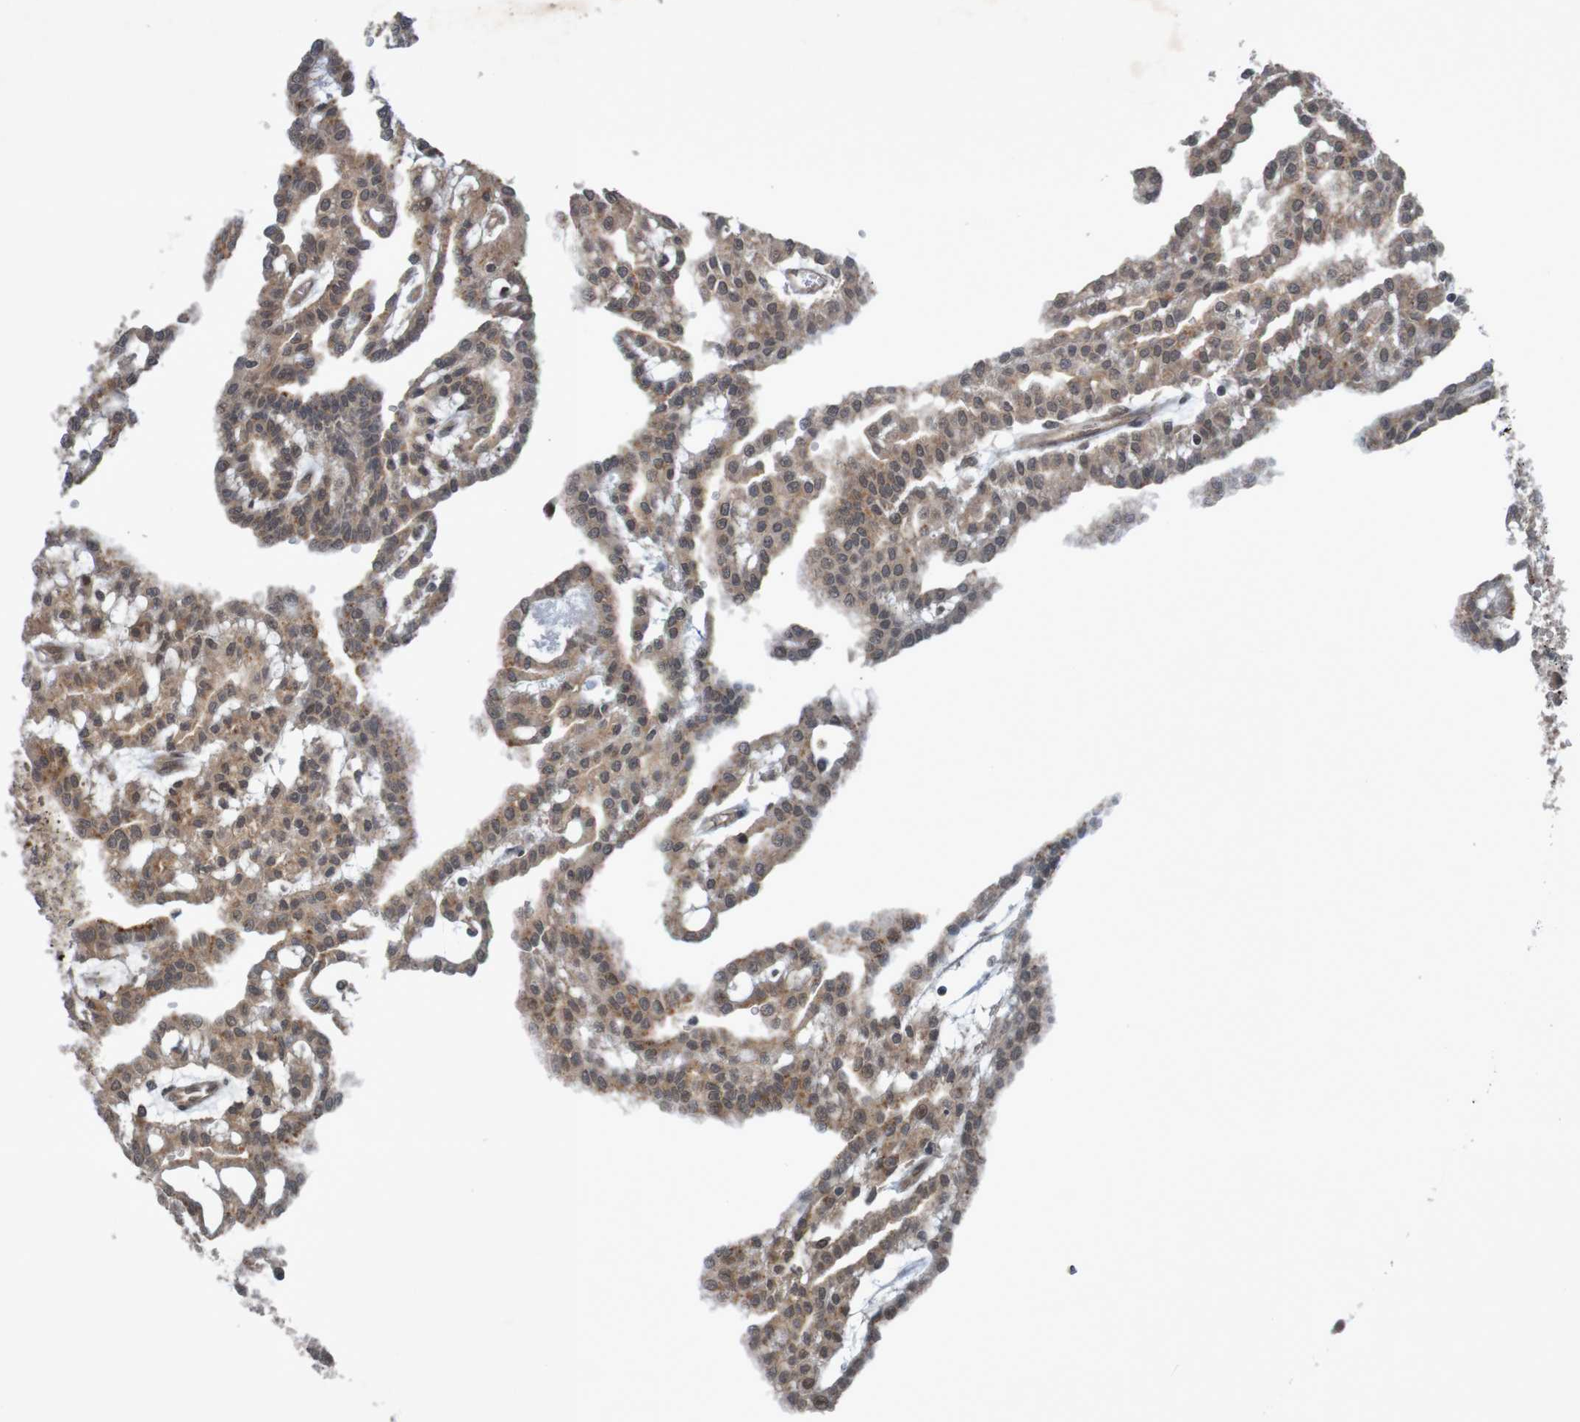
{"staining": {"intensity": "moderate", "quantity": ">75%", "location": "cytoplasmic/membranous"}, "tissue": "renal cancer", "cell_type": "Tumor cells", "image_type": "cancer", "snomed": [{"axis": "morphology", "description": "Adenocarcinoma, NOS"}, {"axis": "topography", "description": "Kidney"}], "caption": "Adenocarcinoma (renal) was stained to show a protein in brown. There is medium levels of moderate cytoplasmic/membranous expression in approximately >75% of tumor cells.", "gene": "ARHGEF11", "patient": {"sex": "male", "age": 63}}